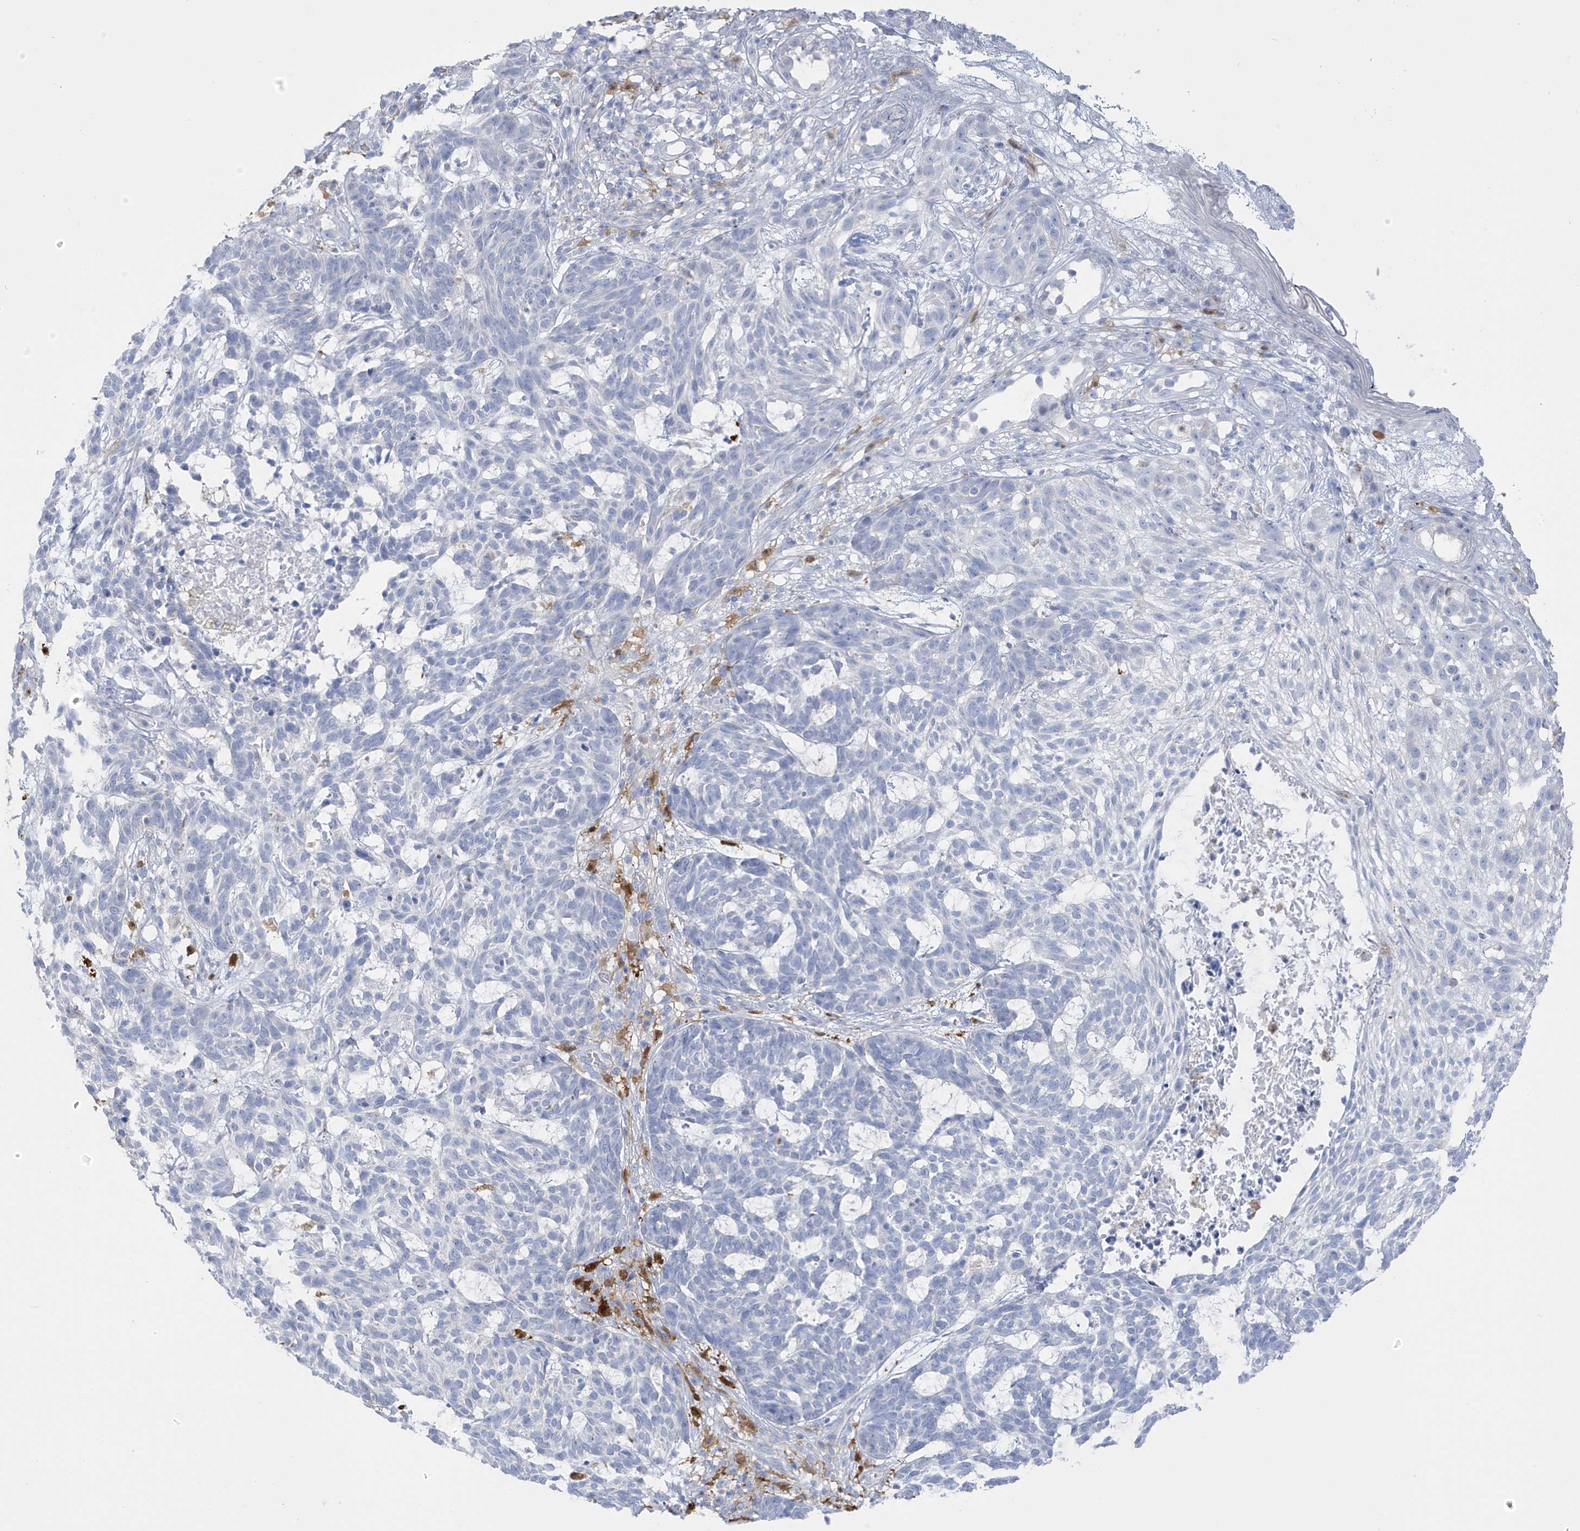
{"staining": {"intensity": "negative", "quantity": "none", "location": "none"}, "tissue": "skin cancer", "cell_type": "Tumor cells", "image_type": "cancer", "snomed": [{"axis": "morphology", "description": "Basal cell carcinoma"}, {"axis": "topography", "description": "Skin"}], "caption": "Immunohistochemistry image of neoplastic tissue: skin cancer stained with DAB (3,3'-diaminobenzidine) reveals no significant protein positivity in tumor cells.", "gene": "TRMT2B", "patient": {"sex": "male", "age": 85}}